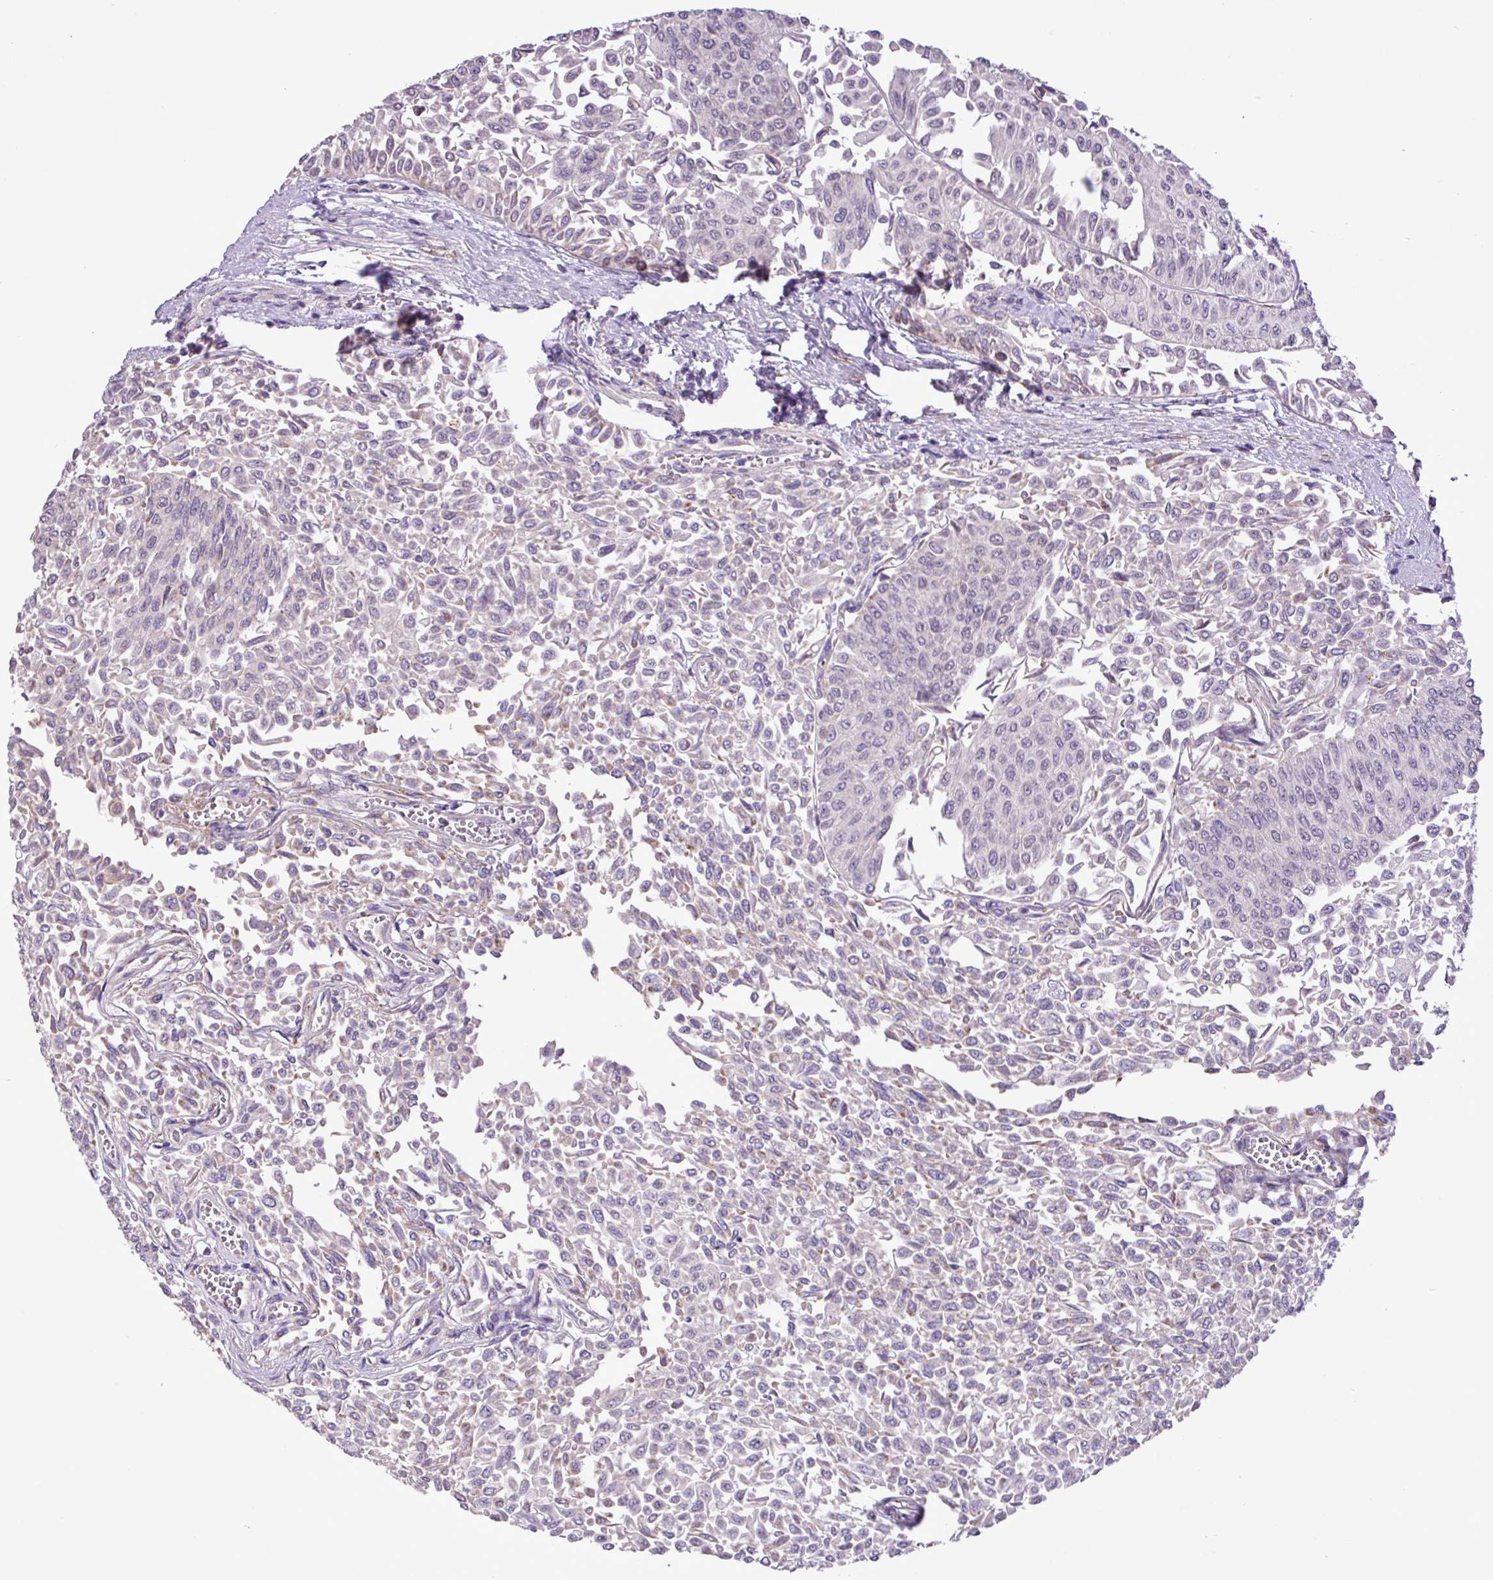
{"staining": {"intensity": "negative", "quantity": "none", "location": "none"}, "tissue": "urothelial cancer", "cell_type": "Tumor cells", "image_type": "cancer", "snomed": [{"axis": "morphology", "description": "Urothelial carcinoma, NOS"}, {"axis": "topography", "description": "Urinary bladder"}], "caption": "Transitional cell carcinoma stained for a protein using immunohistochemistry exhibits no staining tumor cells.", "gene": "RPP25L", "patient": {"sex": "male", "age": 59}}